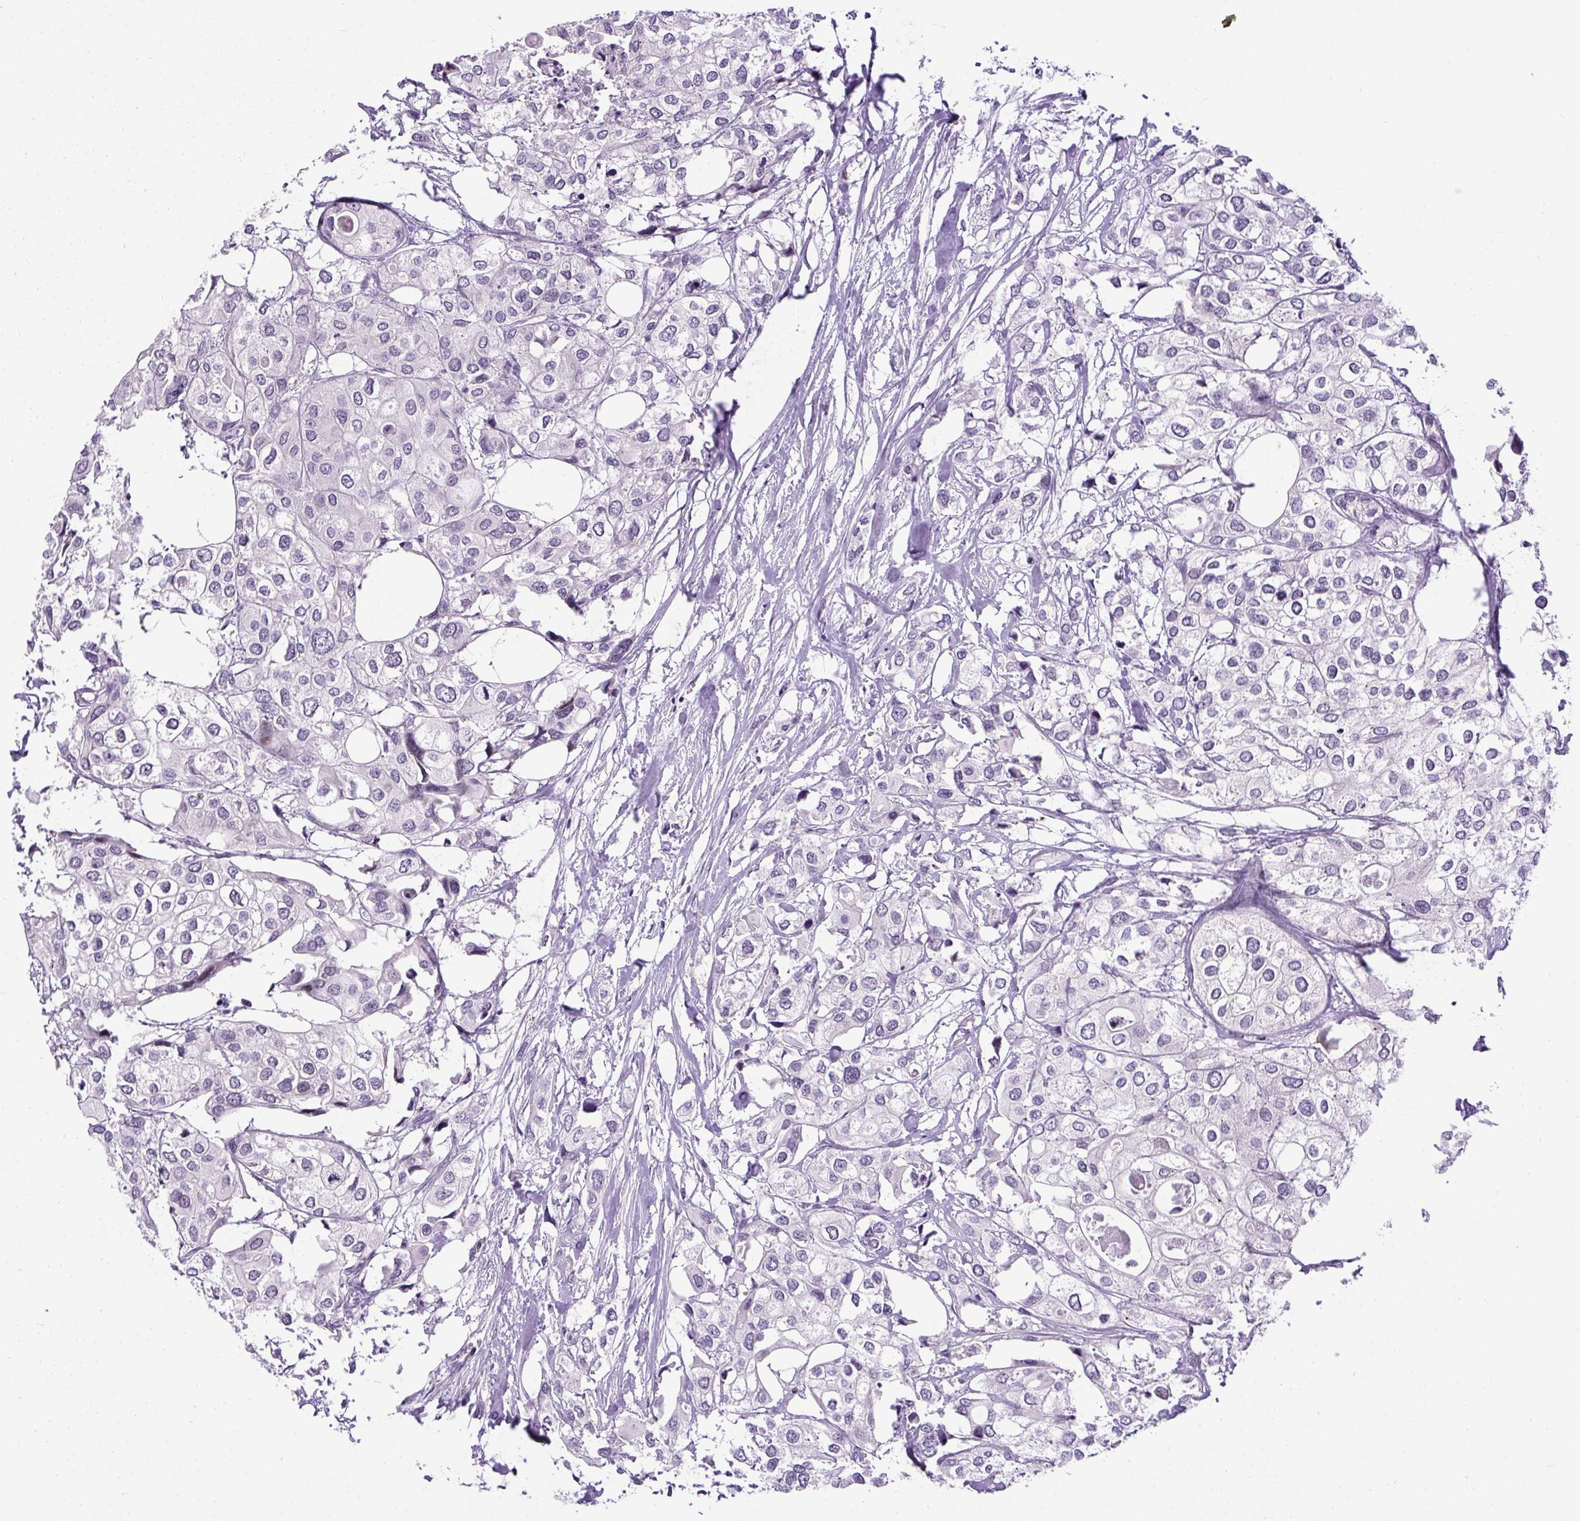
{"staining": {"intensity": "negative", "quantity": "none", "location": "none"}, "tissue": "urothelial cancer", "cell_type": "Tumor cells", "image_type": "cancer", "snomed": [{"axis": "morphology", "description": "Urothelial carcinoma, High grade"}, {"axis": "topography", "description": "Urinary bladder"}], "caption": "A histopathology image of human high-grade urothelial carcinoma is negative for staining in tumor cells.", "gene": "ARHGEF18", "patient": {"sex": "male", "age": 64}}